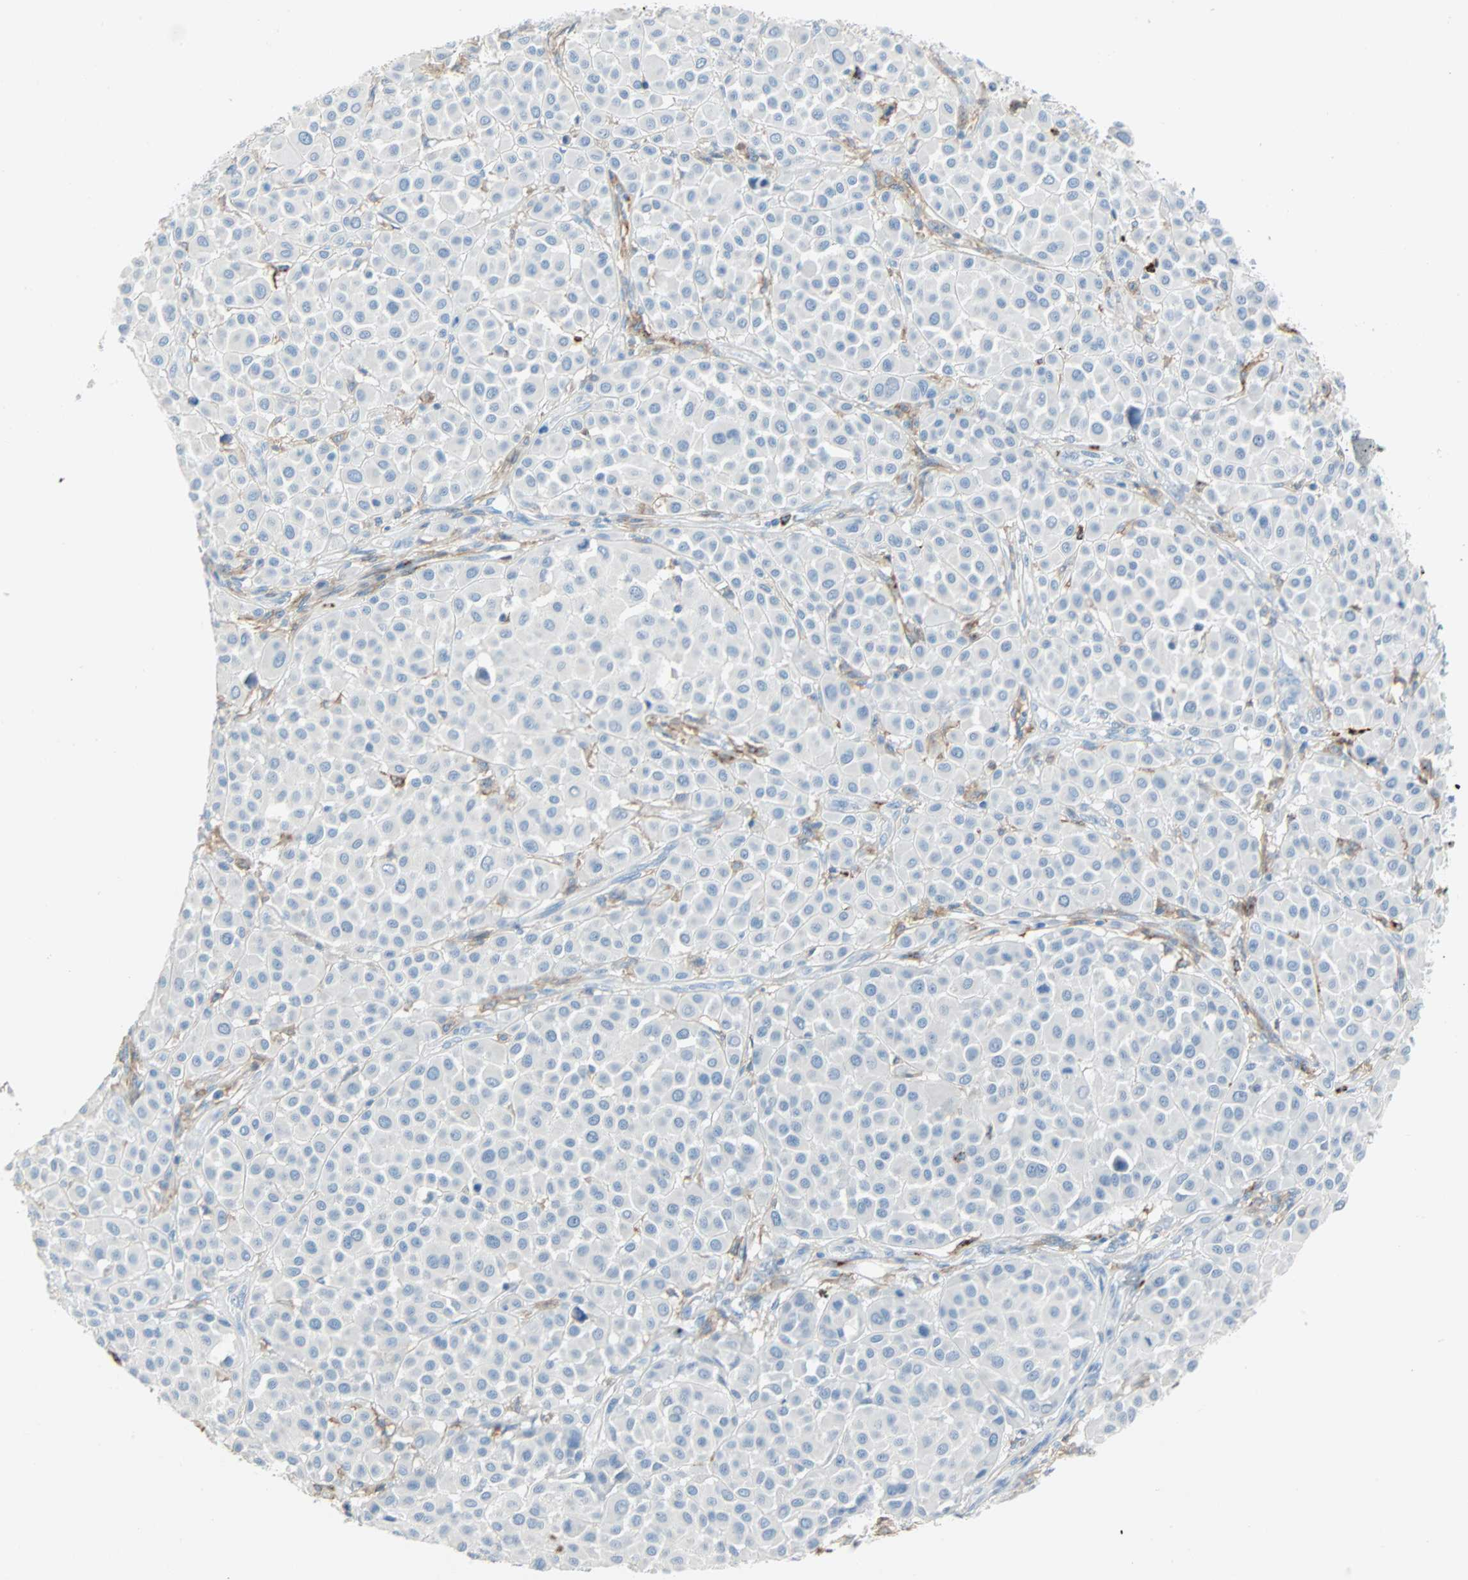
{"staining": {"intensity": "negative", "quantity": "none", "location": "none"}, "tissue": "melanoma", "cell_type": "Tumor cells", "image_type": "cancer", "snomed": [{"axis": "morphology", "description": "Malignant melanoma, Metastatic site"}, {"axis": "topography", "description": "Soft tissue"}], "caption": "This is a histopathology image of immunohistochemistry (IHC) staining of malignant melanoma (metastatic site), which shows no positivity in tumor cells. (DAB (3,3'-diaminobenzidine) immunohistochemistry with hematoxylin counter stain).", "gene": "CLEC4A", "patient": {"sex": "male", "age": 41}}